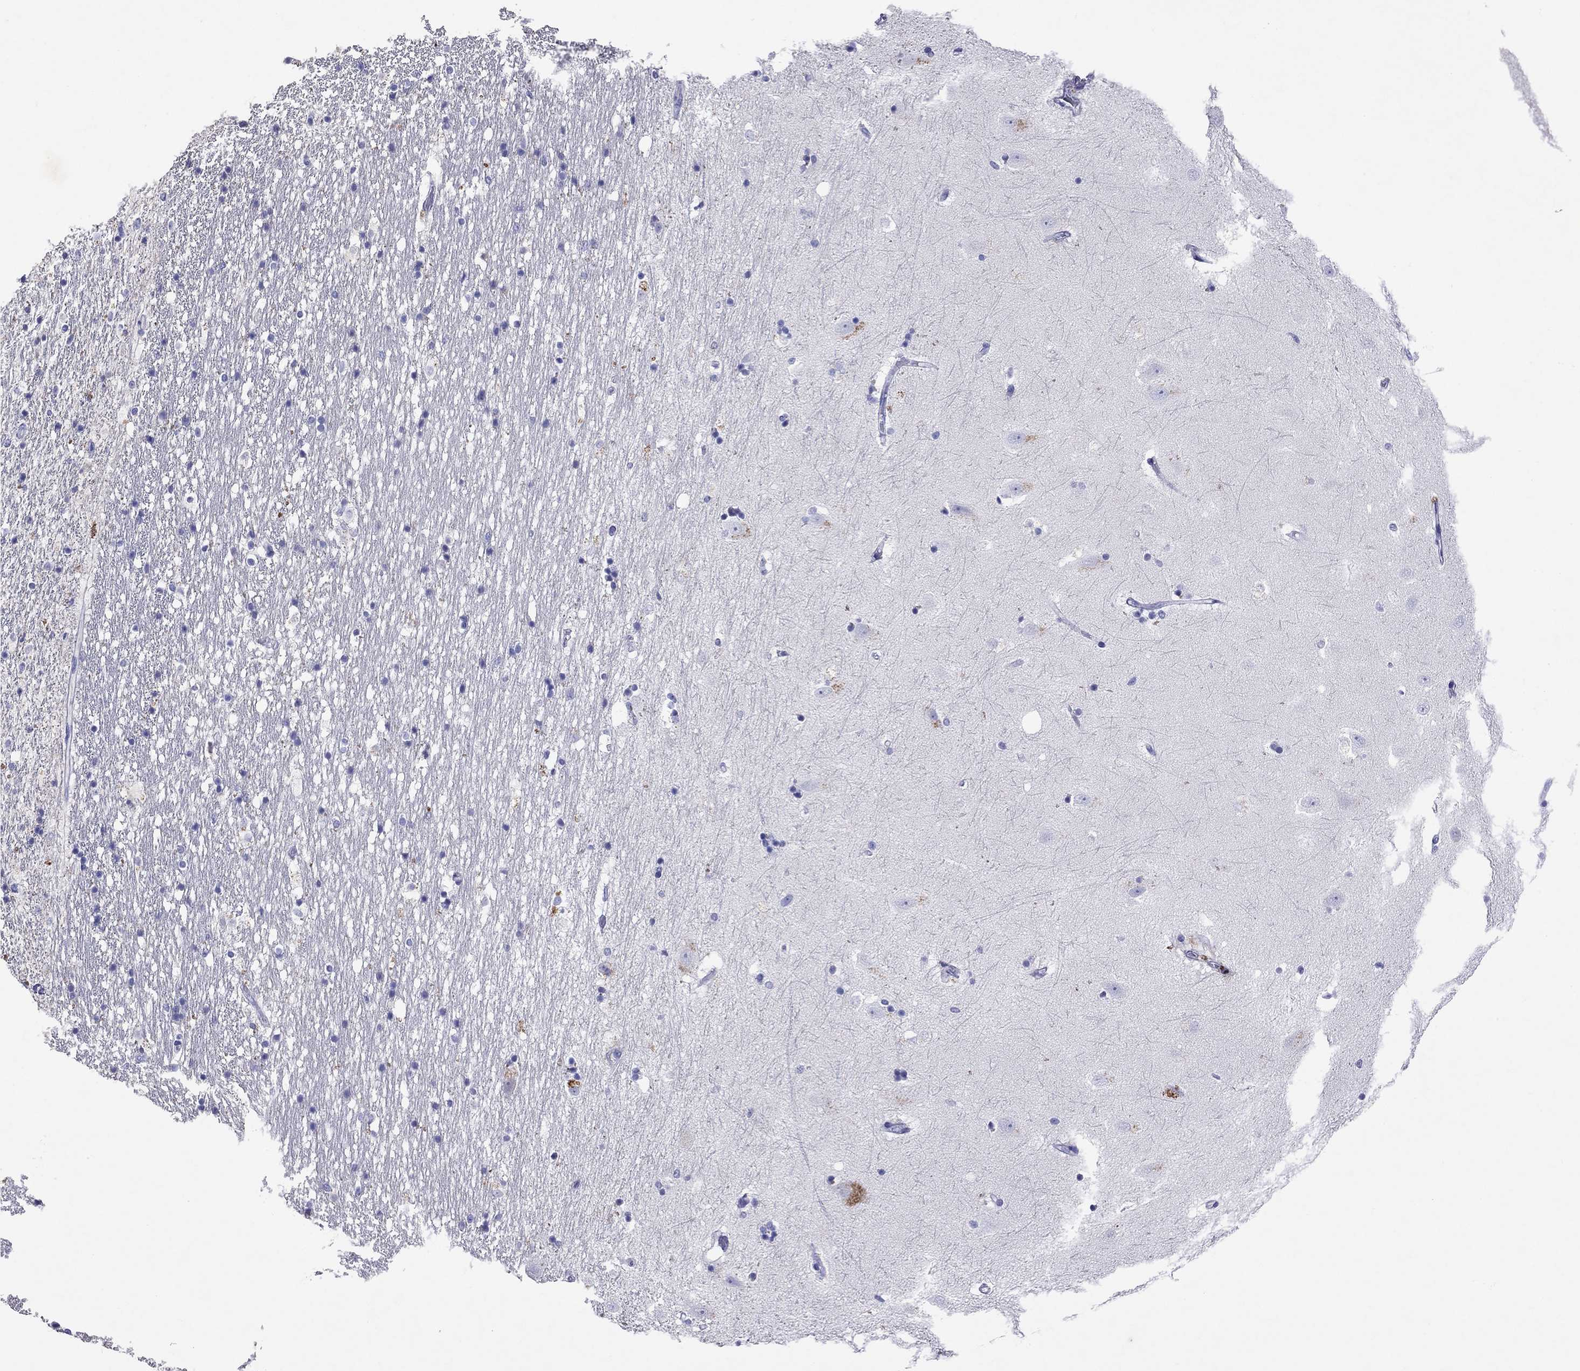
{"staining": {"intensity": "negative", "quantity": "none", "location": "none"}, "tissue": "hippocampus", "cell_type": "Glial cells", "image_type": "normal", "snomed": [{"axis": "morphology", "description": "Normal tissue, NOS"}, {"axis": "topography", "description": "Hippocampus"}], "caption": "Immunohistochemistry (IHC) of unremarkable human hippocampus demonstrates no expression in glial cells.", "gene": "ARMC12", "patient": {"sex": "male", "age": 49}}